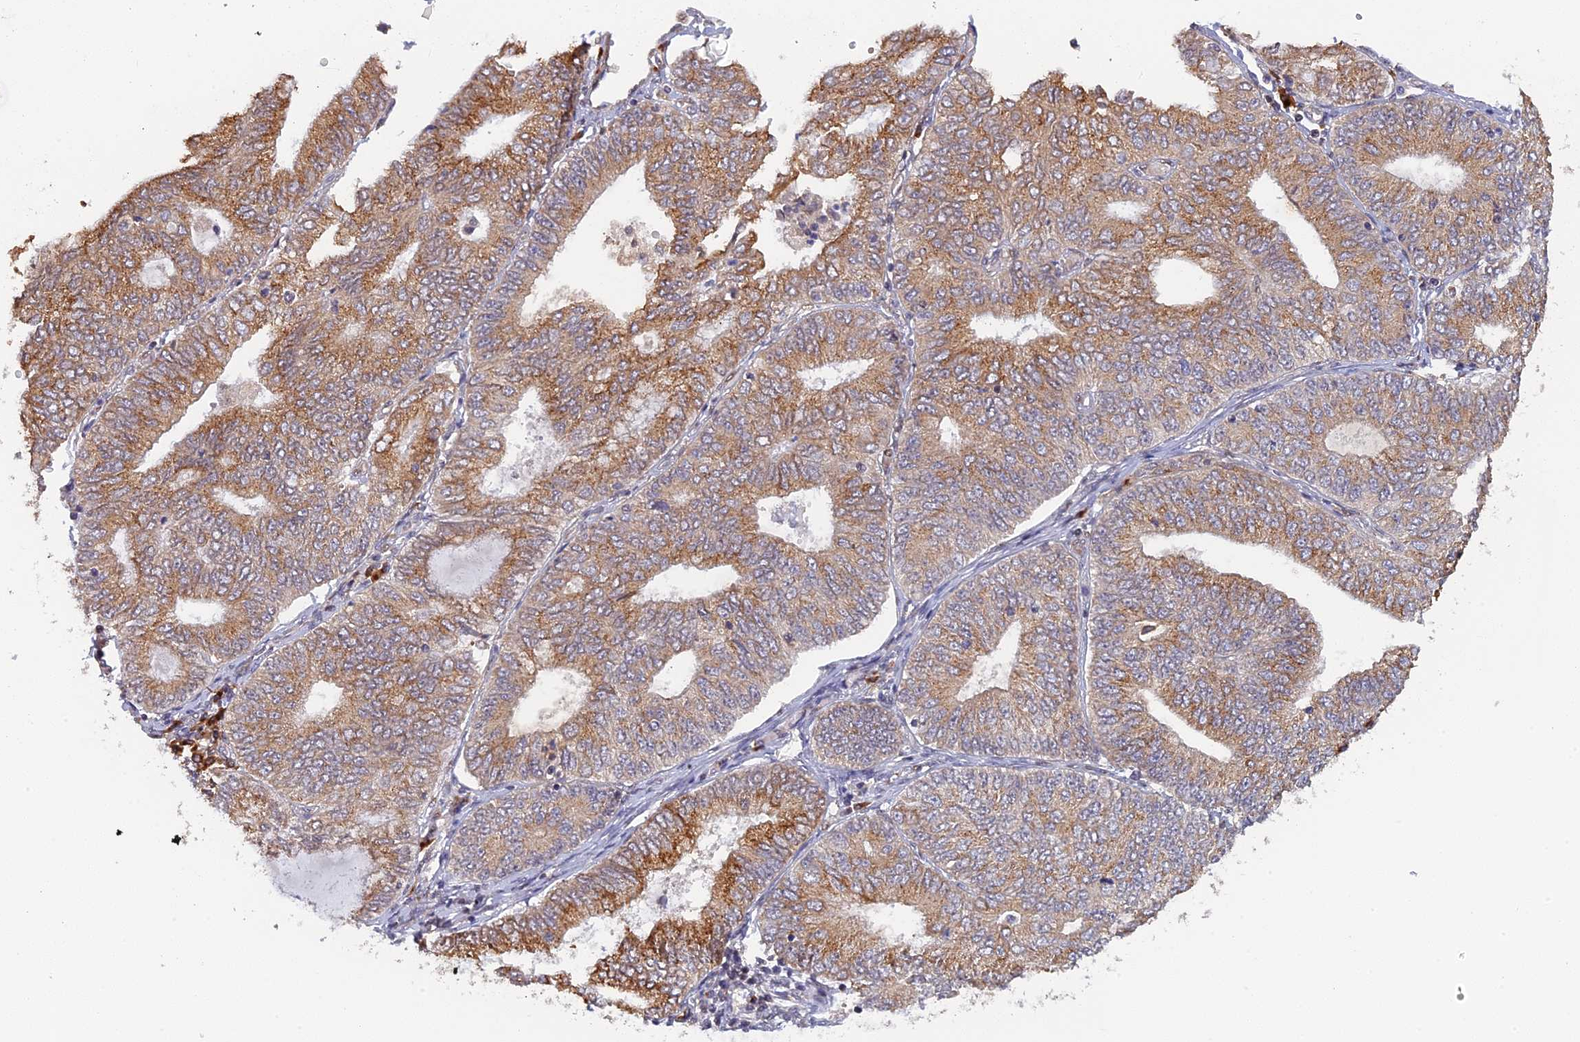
{"staining": {"intensity": "moderate", "quantity": ">75%", "location": "cytoplasmic/membranous"}, "tissue": "endometrial cancer", "cell_type": "Tumor cells", "image_type": "cancer", "snomed": [{"axis": "morphology", "description": "Adenocarcinoma, NOS"}, {"axis": "topography", "description": "Endometrium"}], "caption": "Brown immunohistochemical staining in human endometrial cancer reveals moderate cytoplasmic/membranous positivity in about >75% of tumor cells.", "gene": "SNX17", "patient": {"sex": "female", "age": 68}}